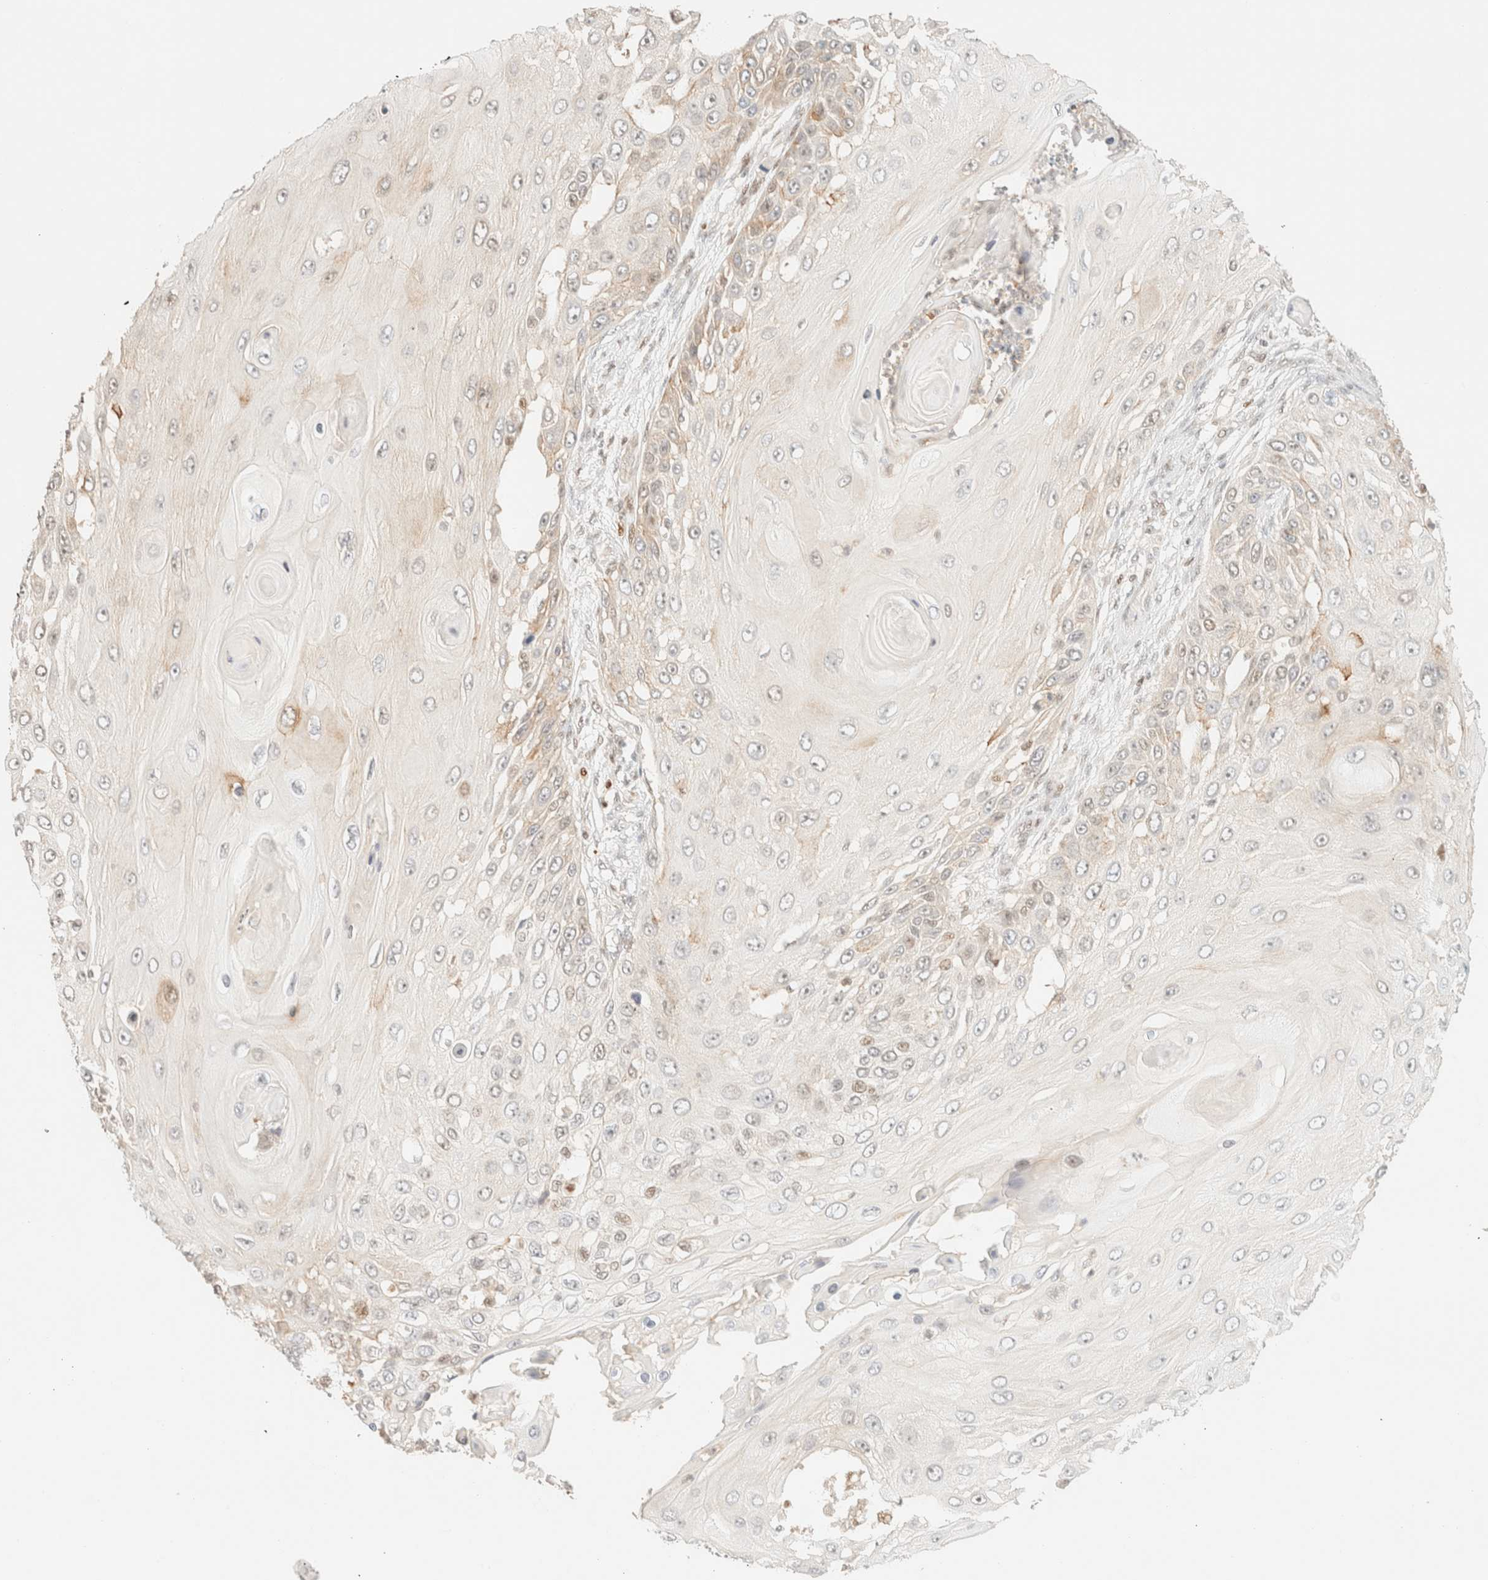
{"staining": {"intensity": "weak", "quantity": "<25%", "location": "cytoplasmic/membranous"}, "tissue": "skin cancer", "cell_type": "Tumor cells", "image_type": "cancer", "snomed": [{"axis": "morphology", "description": "Squamous cell carcinoma, NOS"}, {"axis": "topography", "description": "Skin"}], "caption": "There is no significant expression in tumor cells of skin cancer.", "gene": "TSR1", "patient": {"sex": "female", "age": 44}}